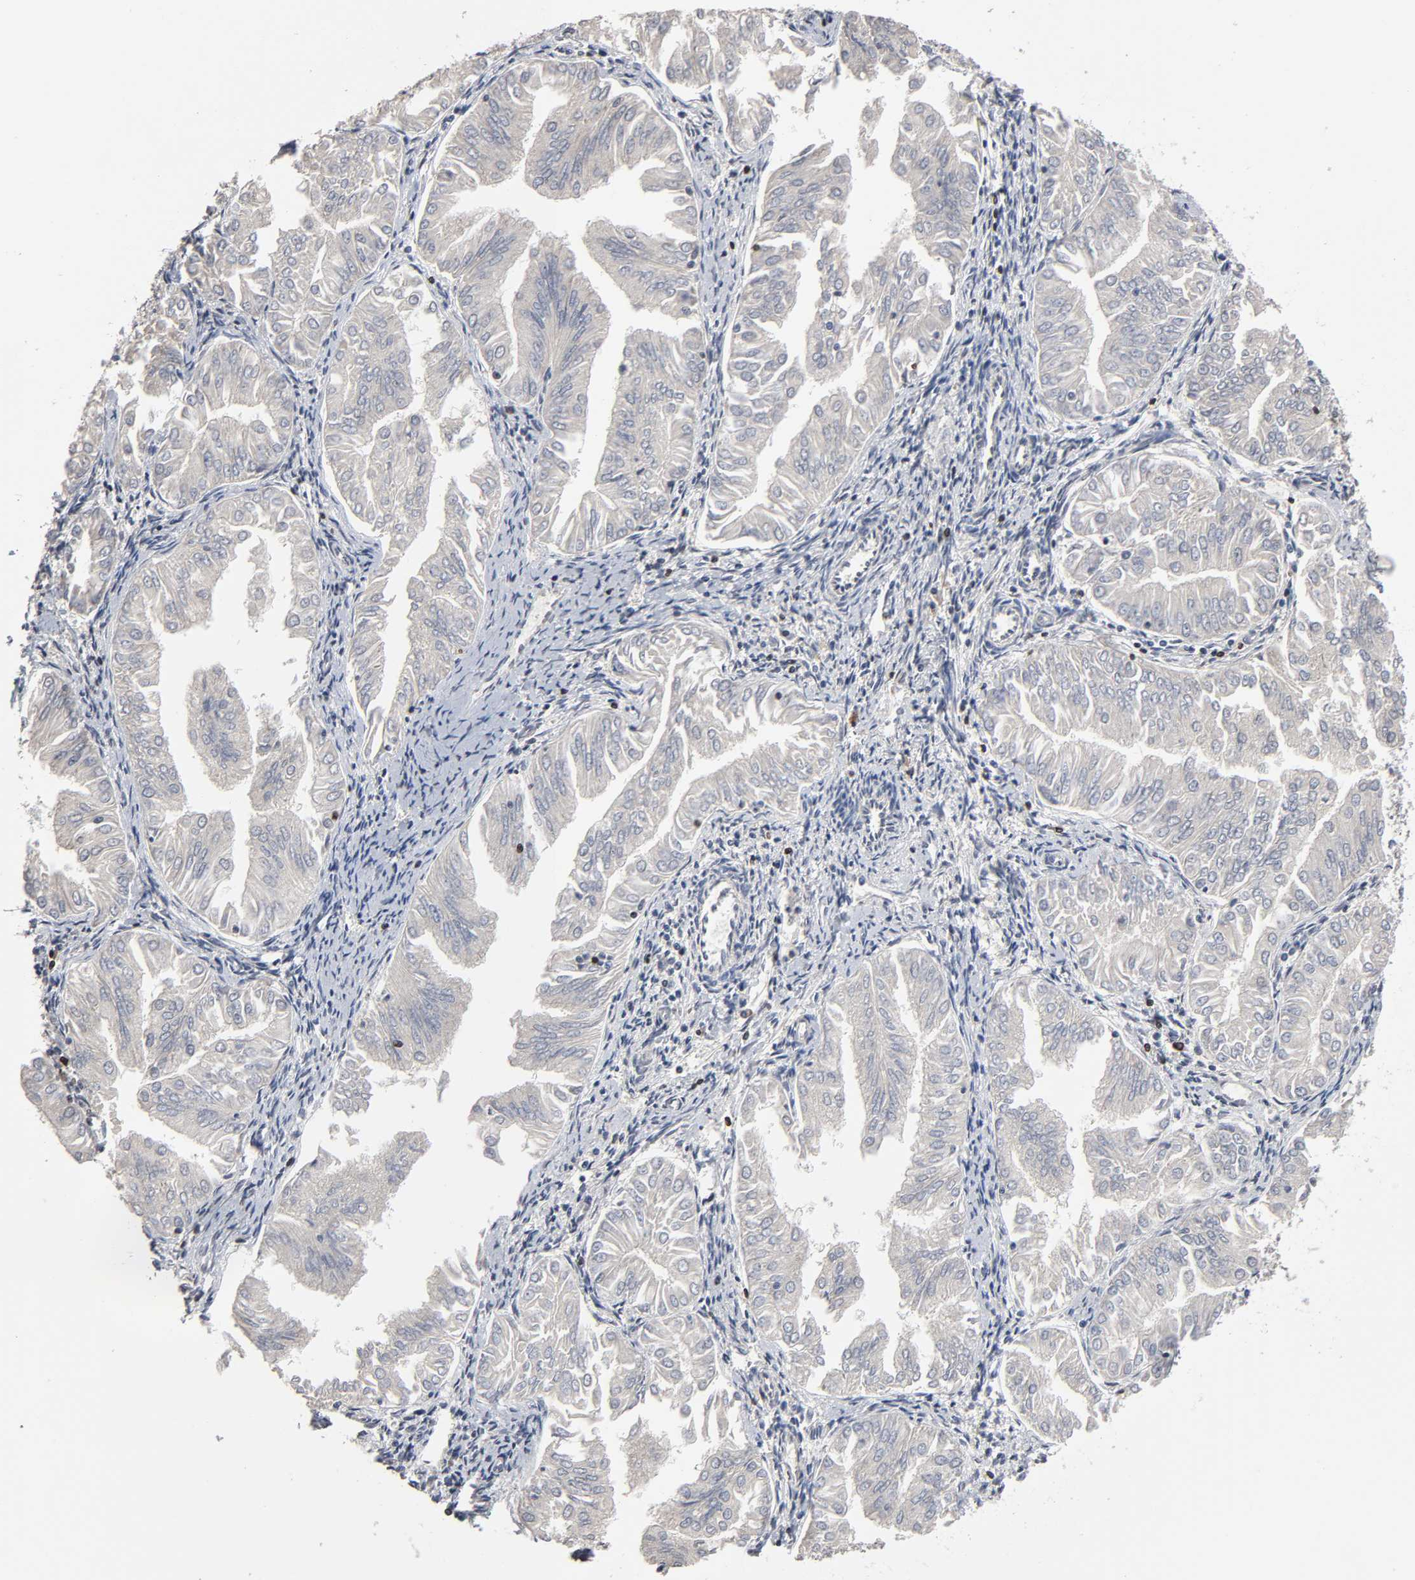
{"staining": {"intensity": "negative", "quantity": "none", "location": "none"}, "tissue": "endometrial cancer", "cell_type": "Tumor cells", "image_type": "cancer", "snomed": [{"axis": "morphology", "description": "Adenocarcinoma, NOS"}, {"axis": "topography", "description": "Endometrium"}], "caption": "Micrograph shows no significant protein expression in tumor cells of adenocarcinoma (endometrial).", "gene": "HDLBP", "patient": {"sex": "female", "age": 53}}